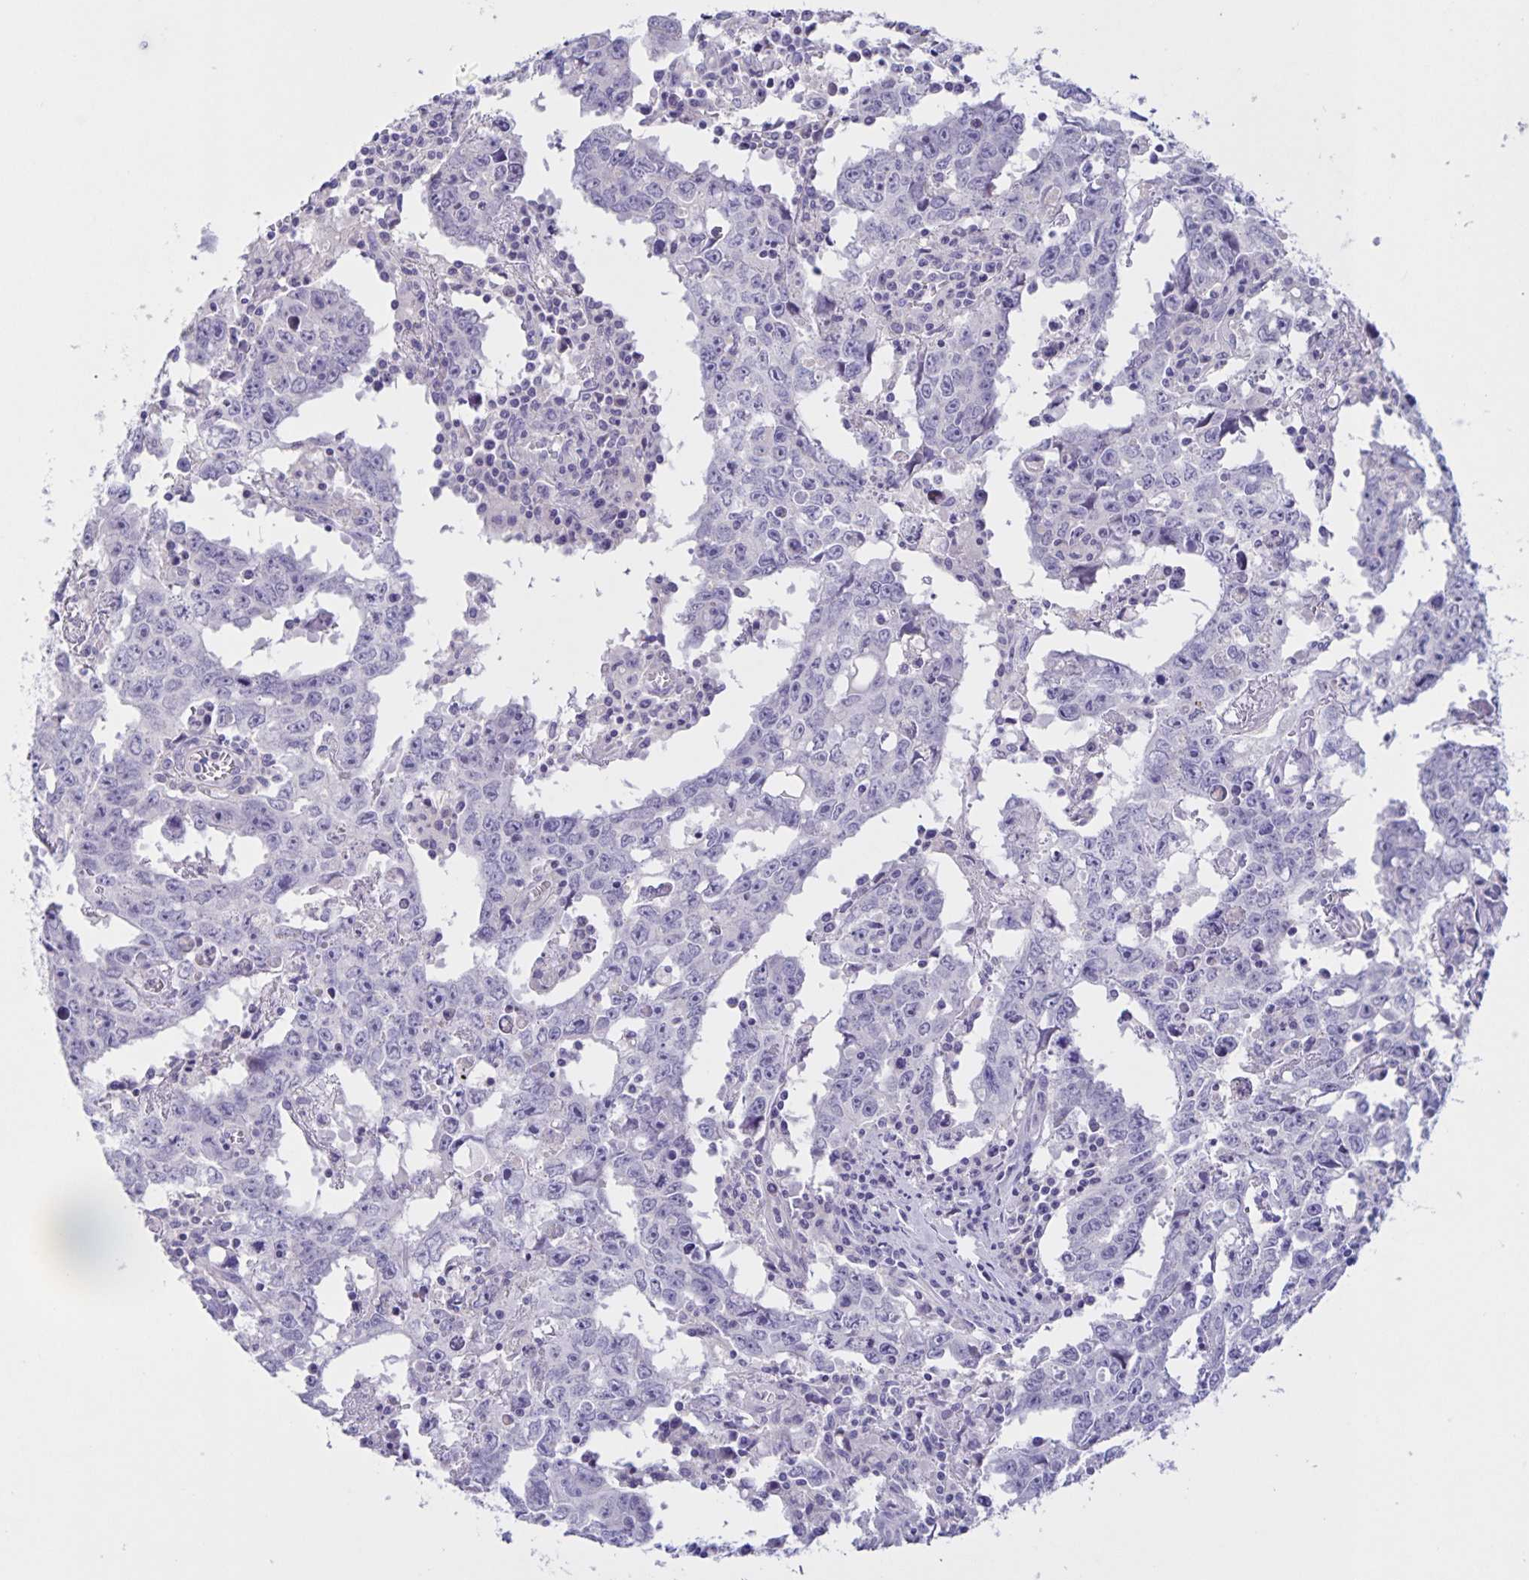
{"staining": {"intensity": "negative", "quantity": "none", "location": "none"}, "tissue": "testis cancer", "cell_type": "Tumor cells", "image_type": "cancer", "snomed": [{"axis": "morphology", "description": "Carcinoma, Embryonal, NOS"}, {"axis": "topography", "description": "Testis"}], "caption": "An image of human embryonal carcinoma (testis) is negative for staining in tumor cells. The staining was performed using DAB (3,3'-diaminobenzidine) to visualize the protein expression in brown, while the nuclei were stained in blue with hematoxylin (Magnification: 20x).", "gene": "DMGDH", "patient": {"sex": "male", "age": 22}}